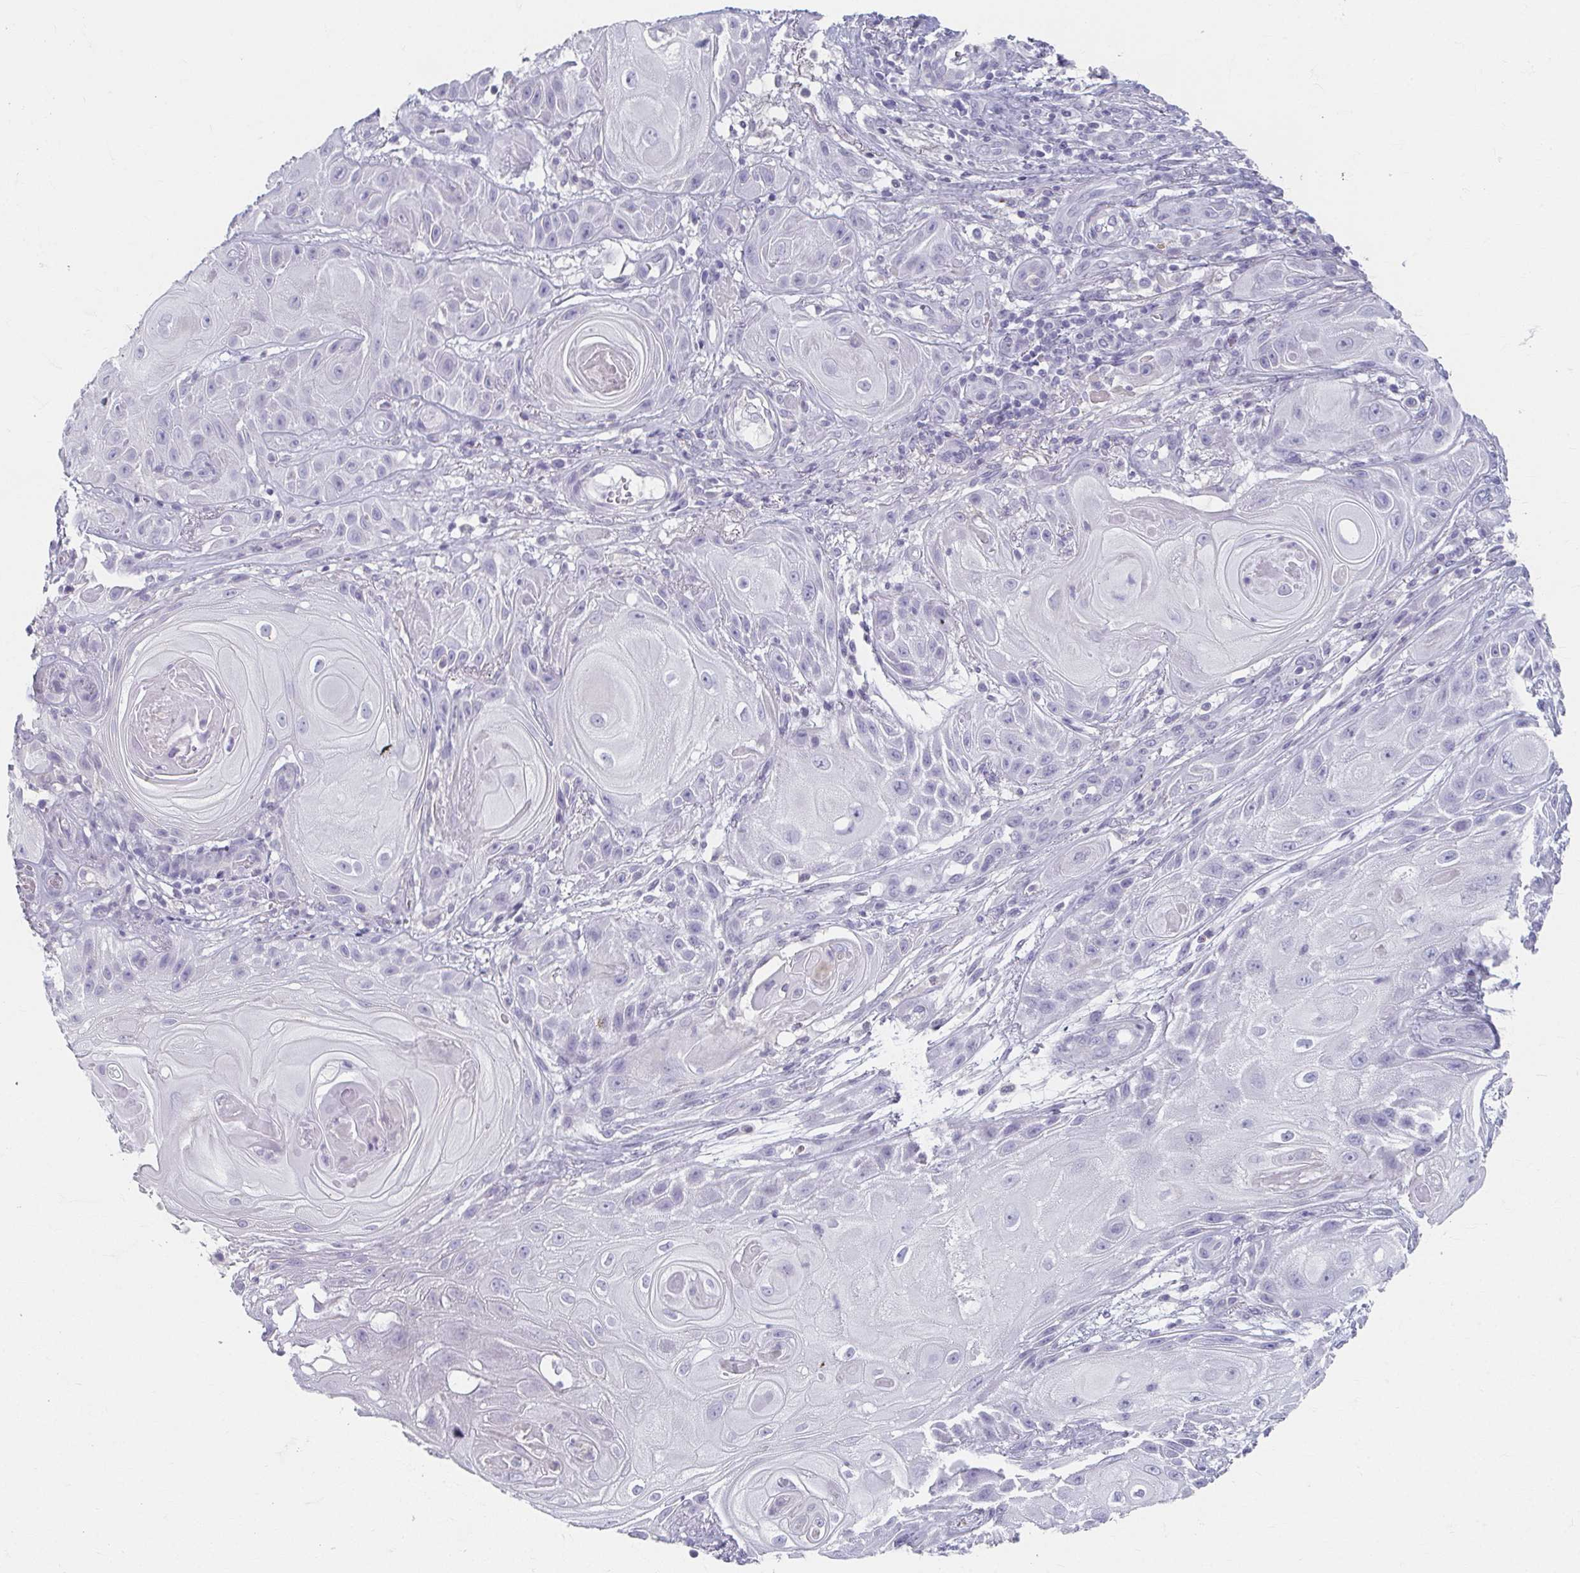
{"staining": {"intensity": "negative", "quantity": "none", "location": "none"}, "tissue": "skin cancer", "cell_type": "Tumor cells", "image_type": "cancer", "snomed": [{"axis": "morphology", "description": "Squamous cell carcinoma, NOS"}, {"axis": "topography", "description": "Skin"}], "caption": "Tumor cells show no significant staining in skin squamous cell carcinoma.", "gene": "CAMKV", "patient": {"sex": "male", "age": 62}}